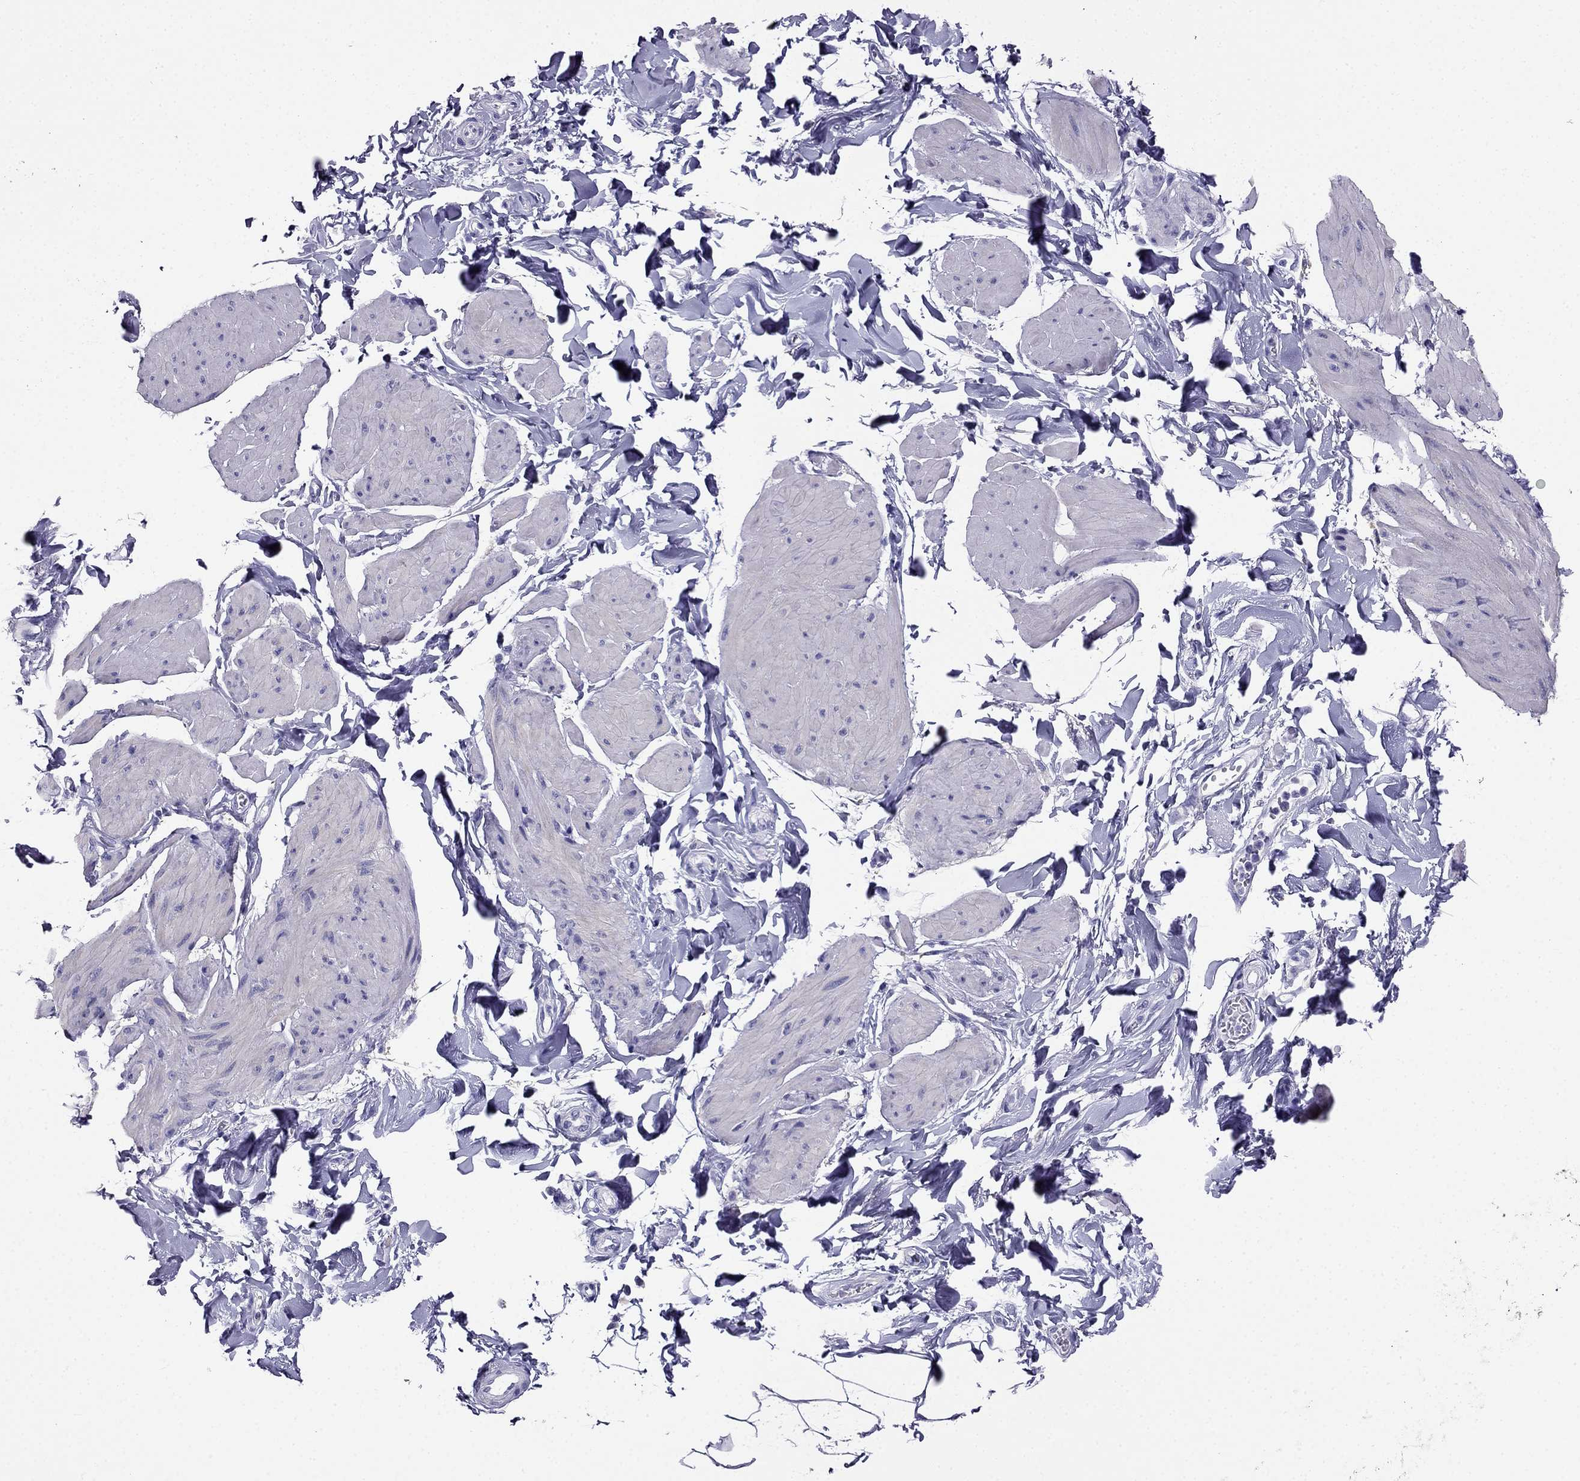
{"staining": {"intensity": "negative", "quantity": "none", "location": "none"}, "tissue": "smooth muscle", "cell_type": "Smooth muscle cells", "image_type": "normal", "snomed": [{"axis": "morphology", "description": "Normal tissue, NOS"}, {"axis": "topography", "description": "Adipose tissue"}, {"axis": "topography", "description": "Smooth muscle"}, {"axis": "topography", "description": "Peripheral nerve tissue"}], "caption": "A high-resolution histopathology image shows immunohistochemistry staining of benign smooth muscle, which exhibits no significant staining in smooth muscle cells. (Brightfield microscopy of DAB (3,3'-diaminobenzidine) IHC at high magnification).", "gene": "PTH", "patient": {"sex": "male", "age": 83}}